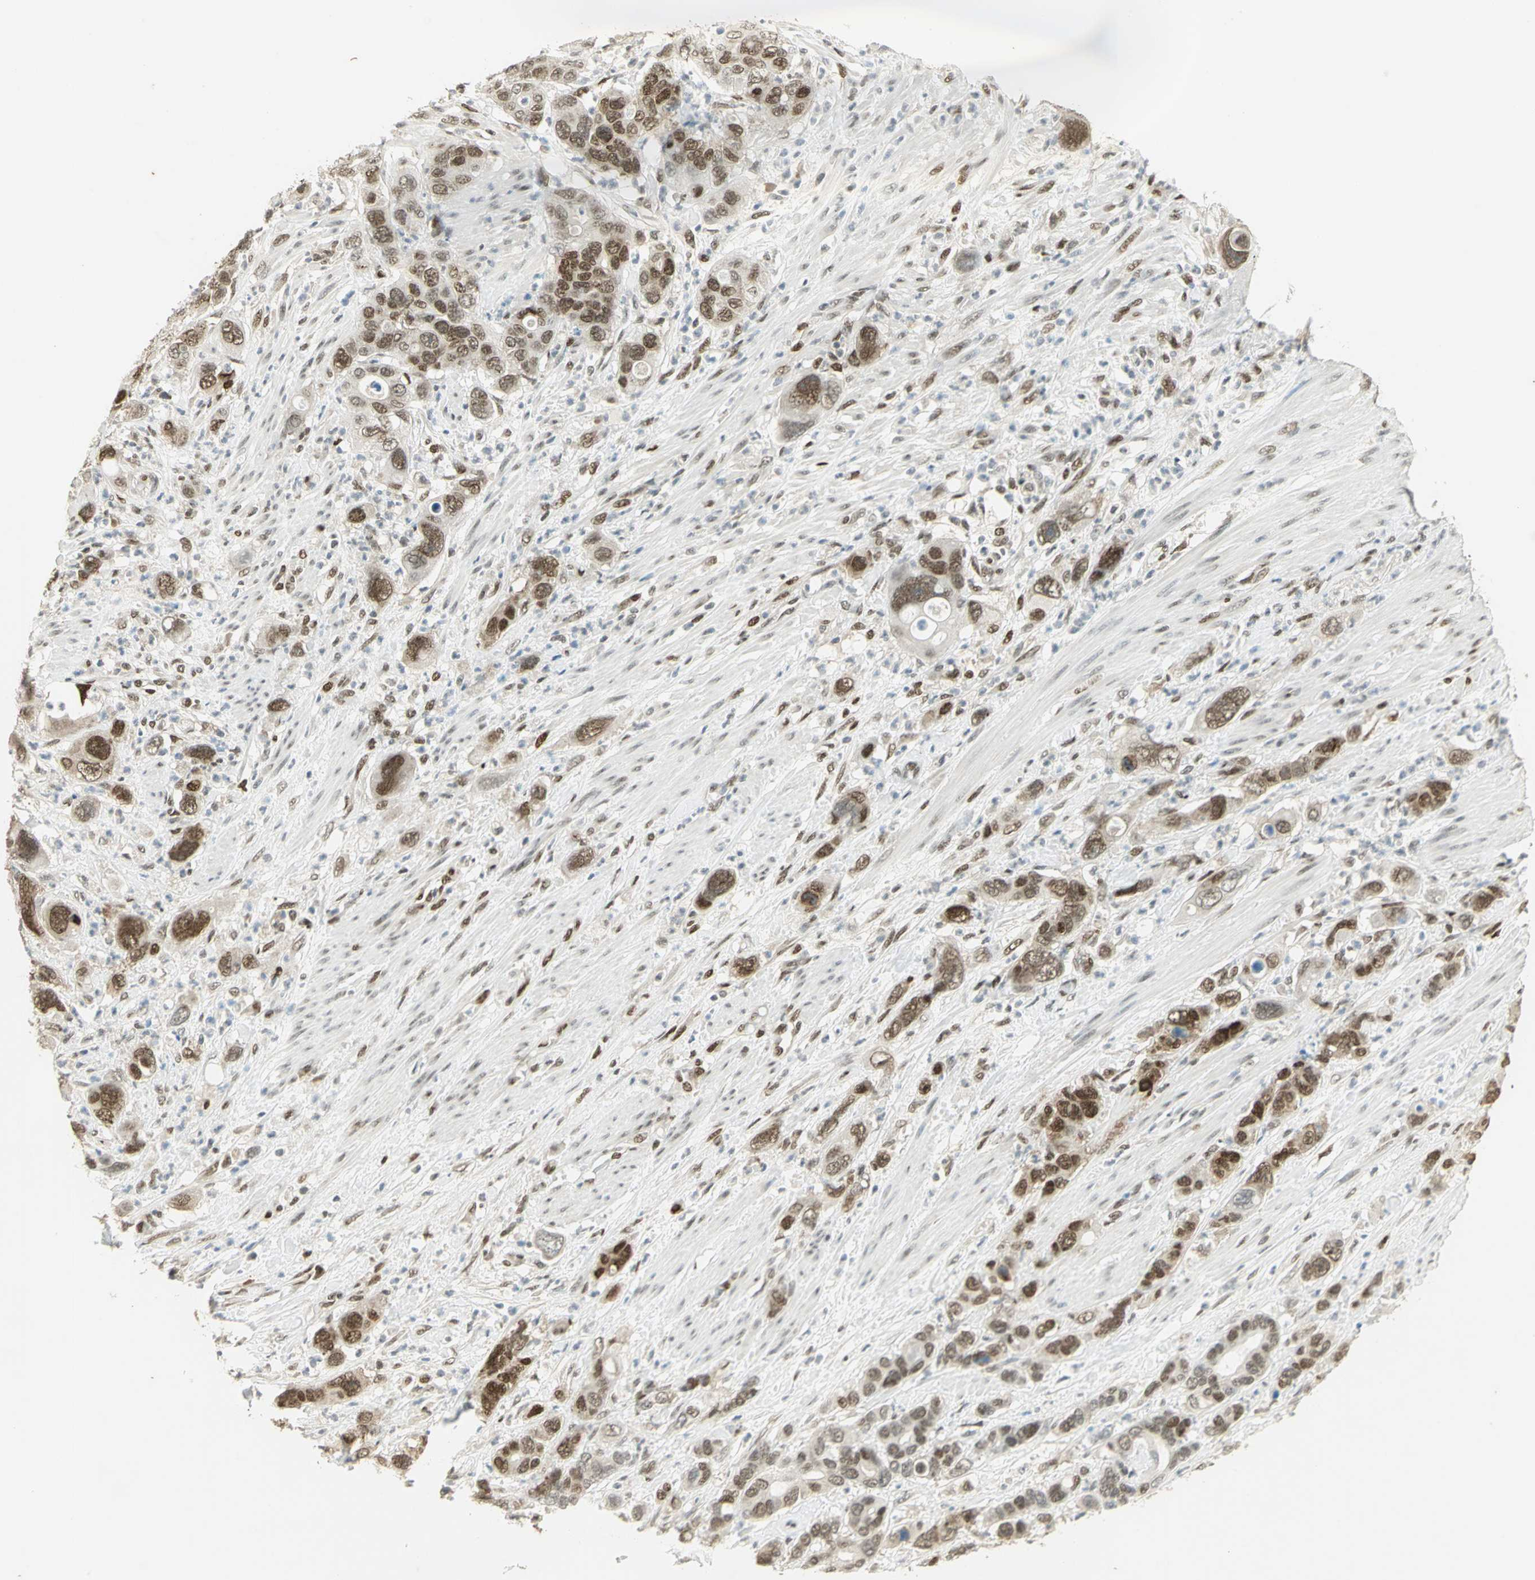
{"staining": {"intensity": "strong", "quantity": ">75%", "location": "nuclear"}, "tissue": "pancreatic cancer", "cell_type": "Tumor cells", "image_type": "cancer", "snomed": [{"axis": "morphology", "description": "Adenocarcinoma, NOS"}, {"axis": "topography", "description": "Pancreas"}], "caption": "Immunohistochemistry (IHC) of pancreatic adenocarcinoma displays high levels of strong nuclear expression in approximately >75% of tumor cells. (DAB IHC, brown staining for protein, blue staining for nuclei).", "gene": "AK6", "patient": {"sex": "female", "age": 71}}